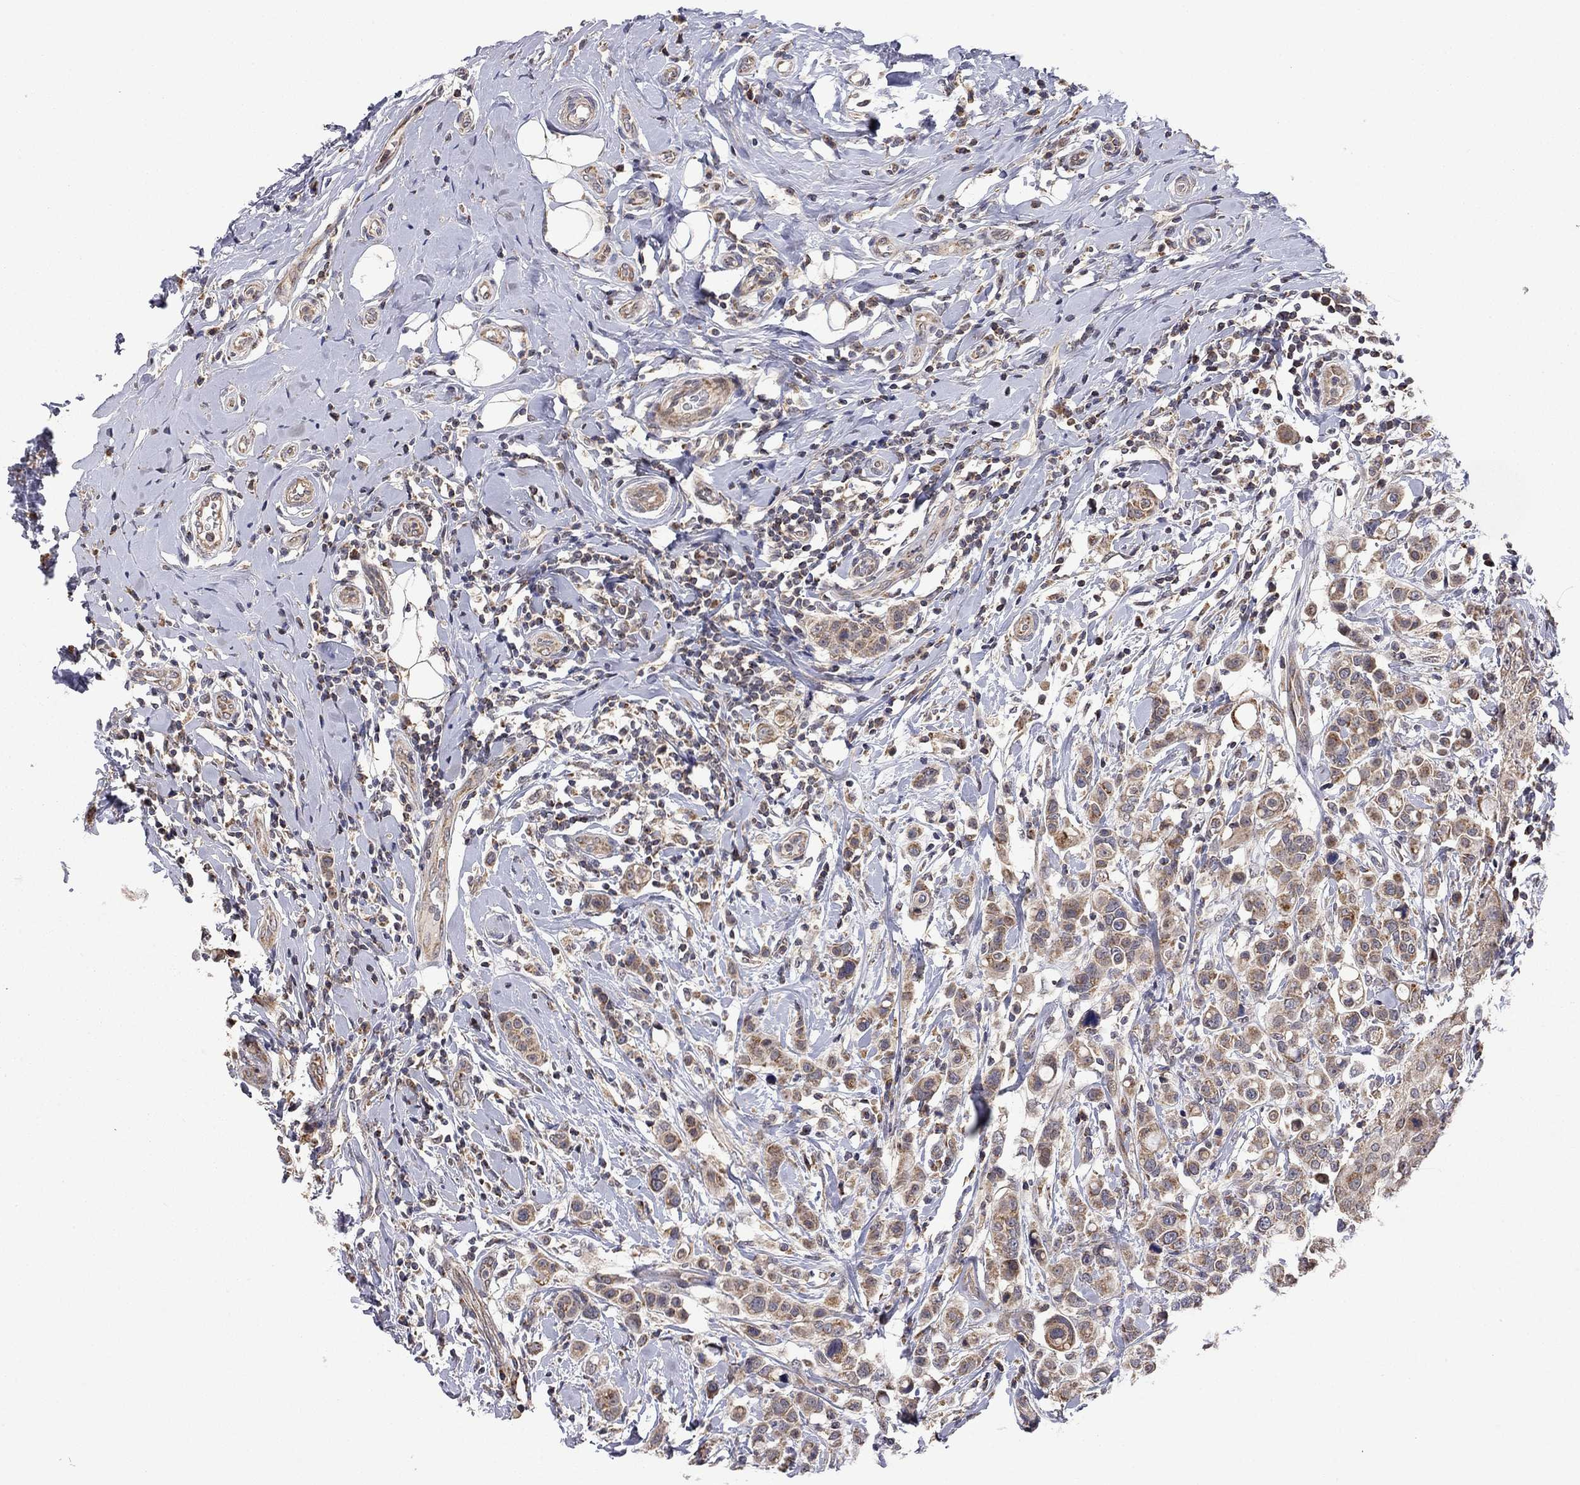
{"staining": {"intensity": "strong", "quantity": "<25%", "location": "cytoplasmic/membranous"}, "tissue": "breast cancer", "cell_type": "Tumor cells", "image_type": "cancer", "snomed": [{"axis": "morphology", "description": "Duct carcinoma"}, {"axis": "topography", "description": "Breast"}], "caption": "IHC (DAB) staining of human breast cancer demonstrates strong cytoplasmic/membranous protein expression in about <25% of tumor cells.", "gene": "IDS", "patient": {"sex": "female", "age": 27}}